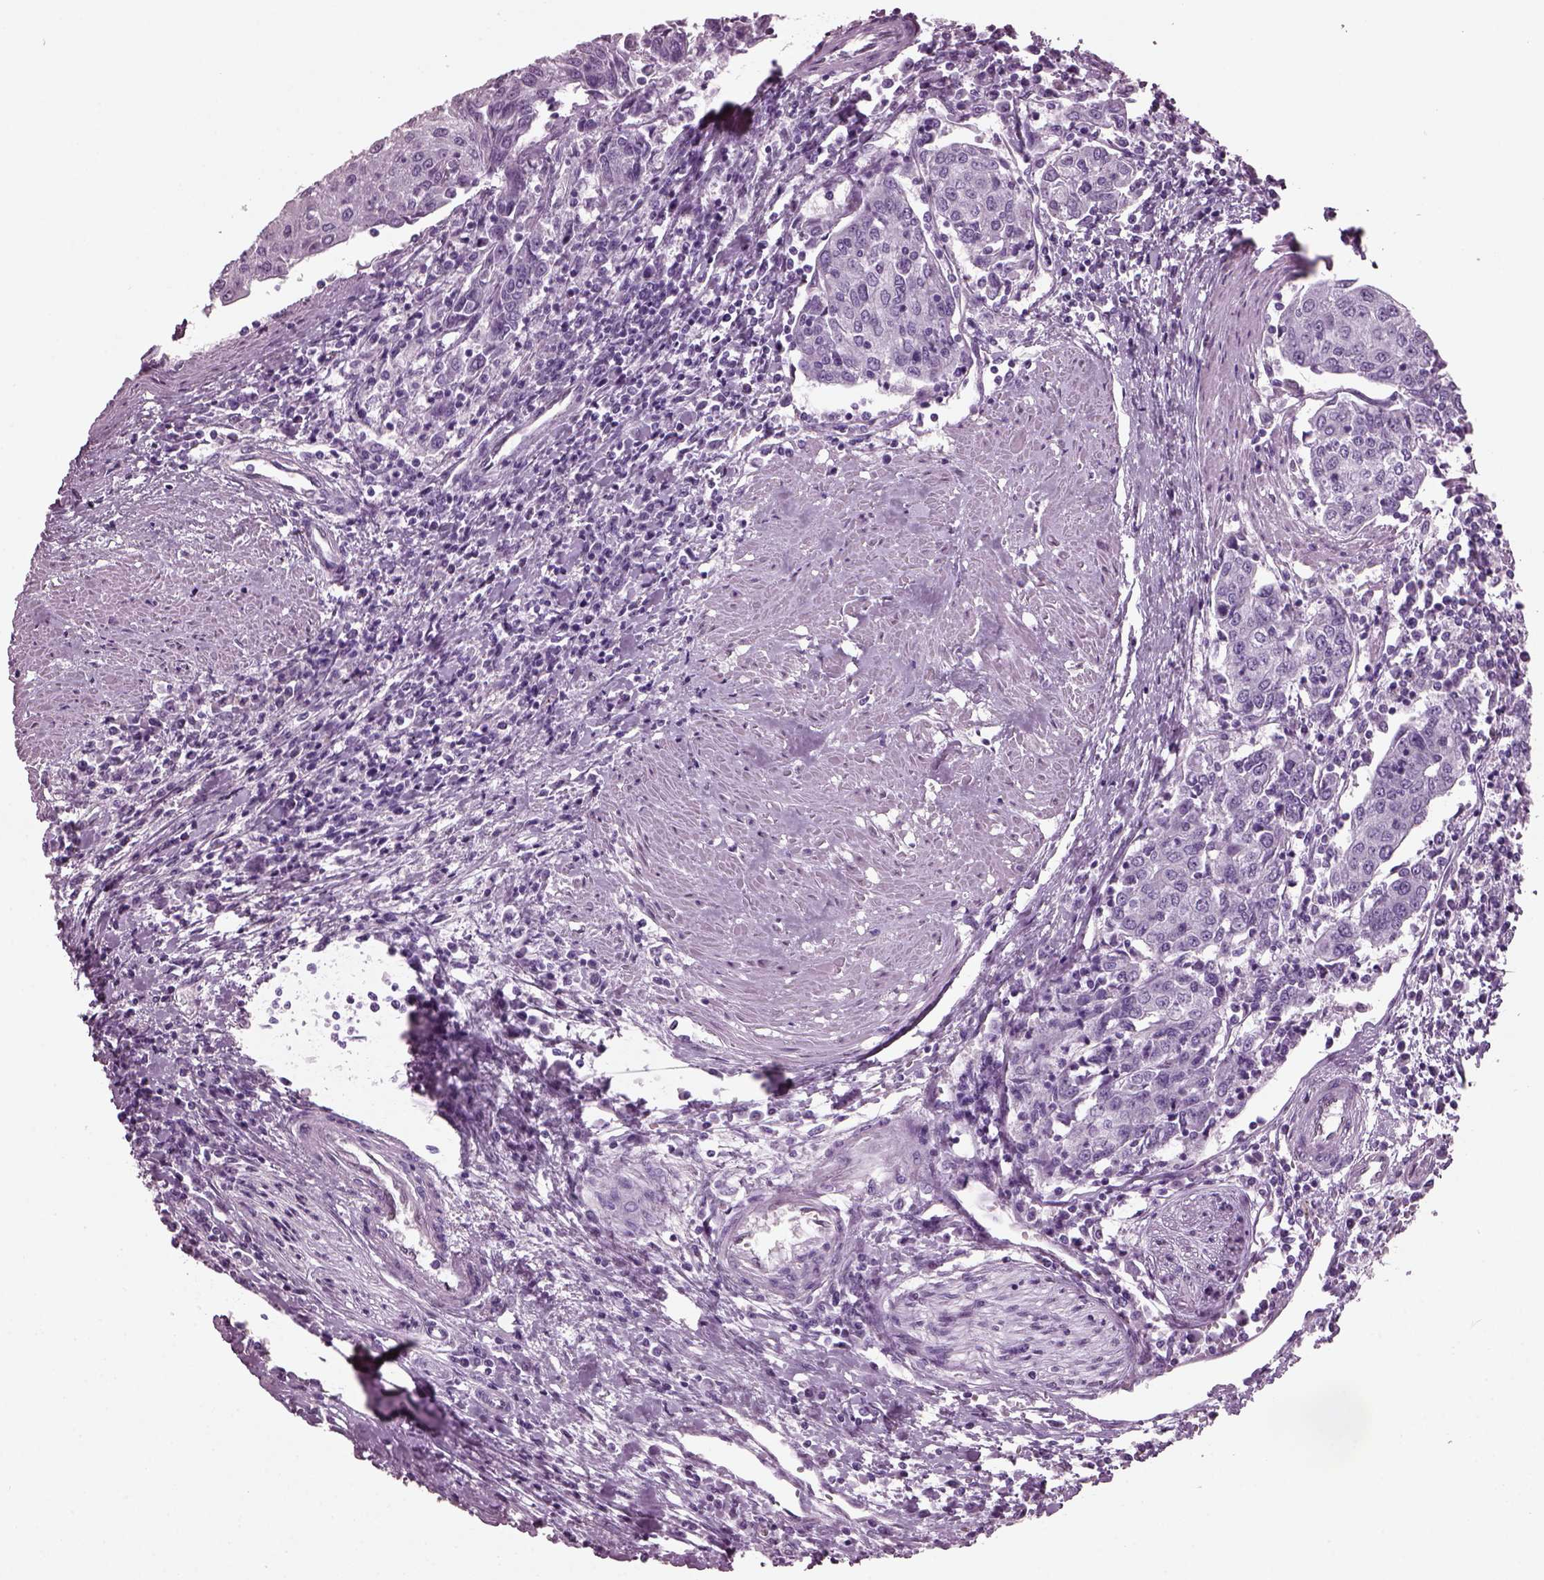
{"staining": {"intensity": "negative", "quantity": "none", "location": "none"}, "tissue": "urothelial cancer", "cell_type": "Tumor cells", "image_type": "cancer", "snomed": [{"axis": "morphology", "description": "Urothelial carcinoma, High grade"}, {"axis": "topography", "description": "Urinary bladder"}], "caption": "Tumor cells show no significant staining in urothelial carcinoma (high-grade).", "gene": "KRTAP3-2", "patient": {"sex": "female", "age": 85}}